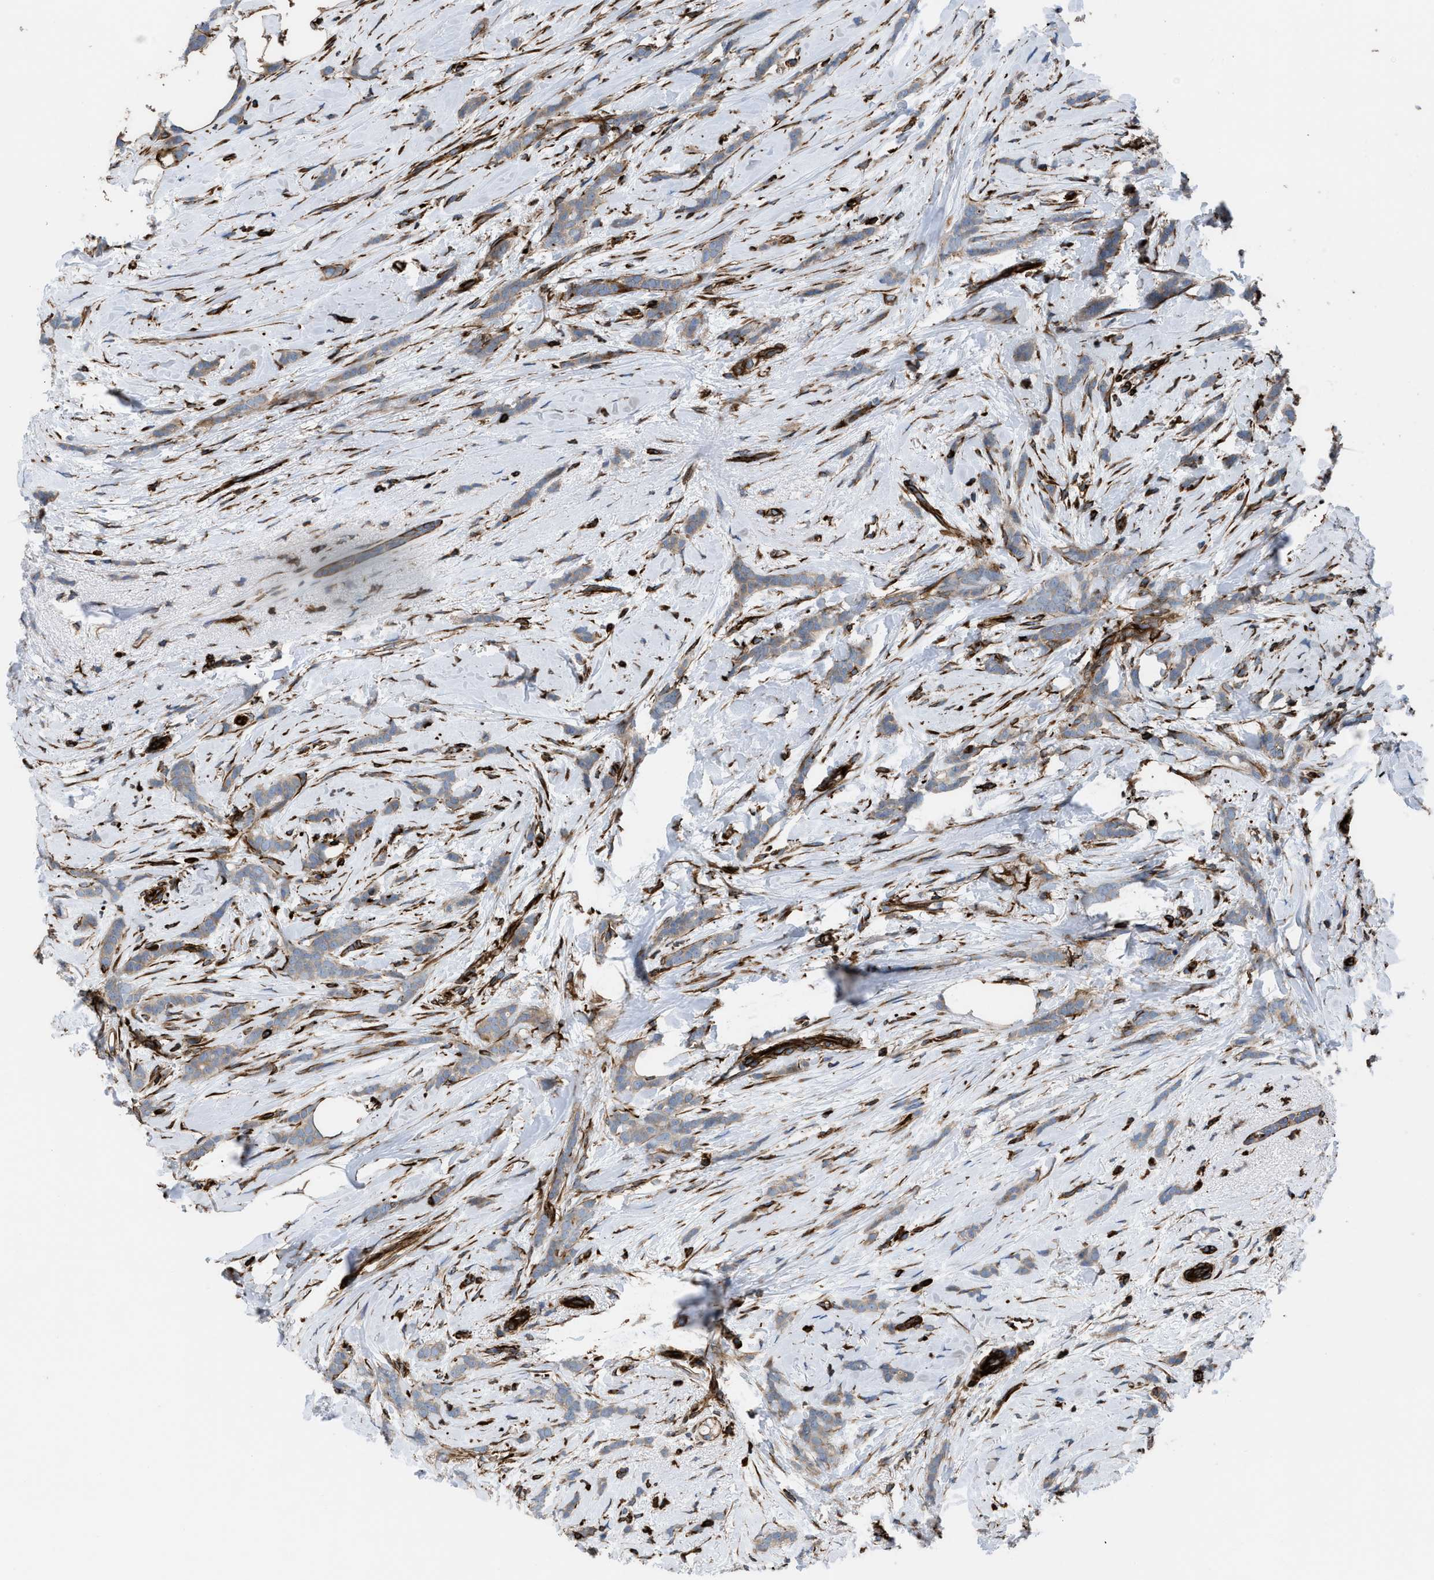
{"staining": {"intensity": "weak", "quantity": ">75%", "location": "cytoplasmic/membranous"}, "tissue": "breast cancer", "cell_type": "Tumor cells", "image_type": "cancer", "snomed": [{"axis": "morphology", "description": "Lobular carcinoma, in situ"}, {"axis": "morphology", "description": "Lobular carcinoma"}, {"axis": "topography", "description": "Breast"}], "caption": "DAB immunohistochemical staining of lobular carcinoma in situ (breast) shows weak cytoplasmic/membranous protein expression in about >75% of tumor cells. (DAB IHC, brown staining for protein, blue staining for nuclei).", "gene": "PTPRE", "patient": {"sex": "female", "age": 41}}